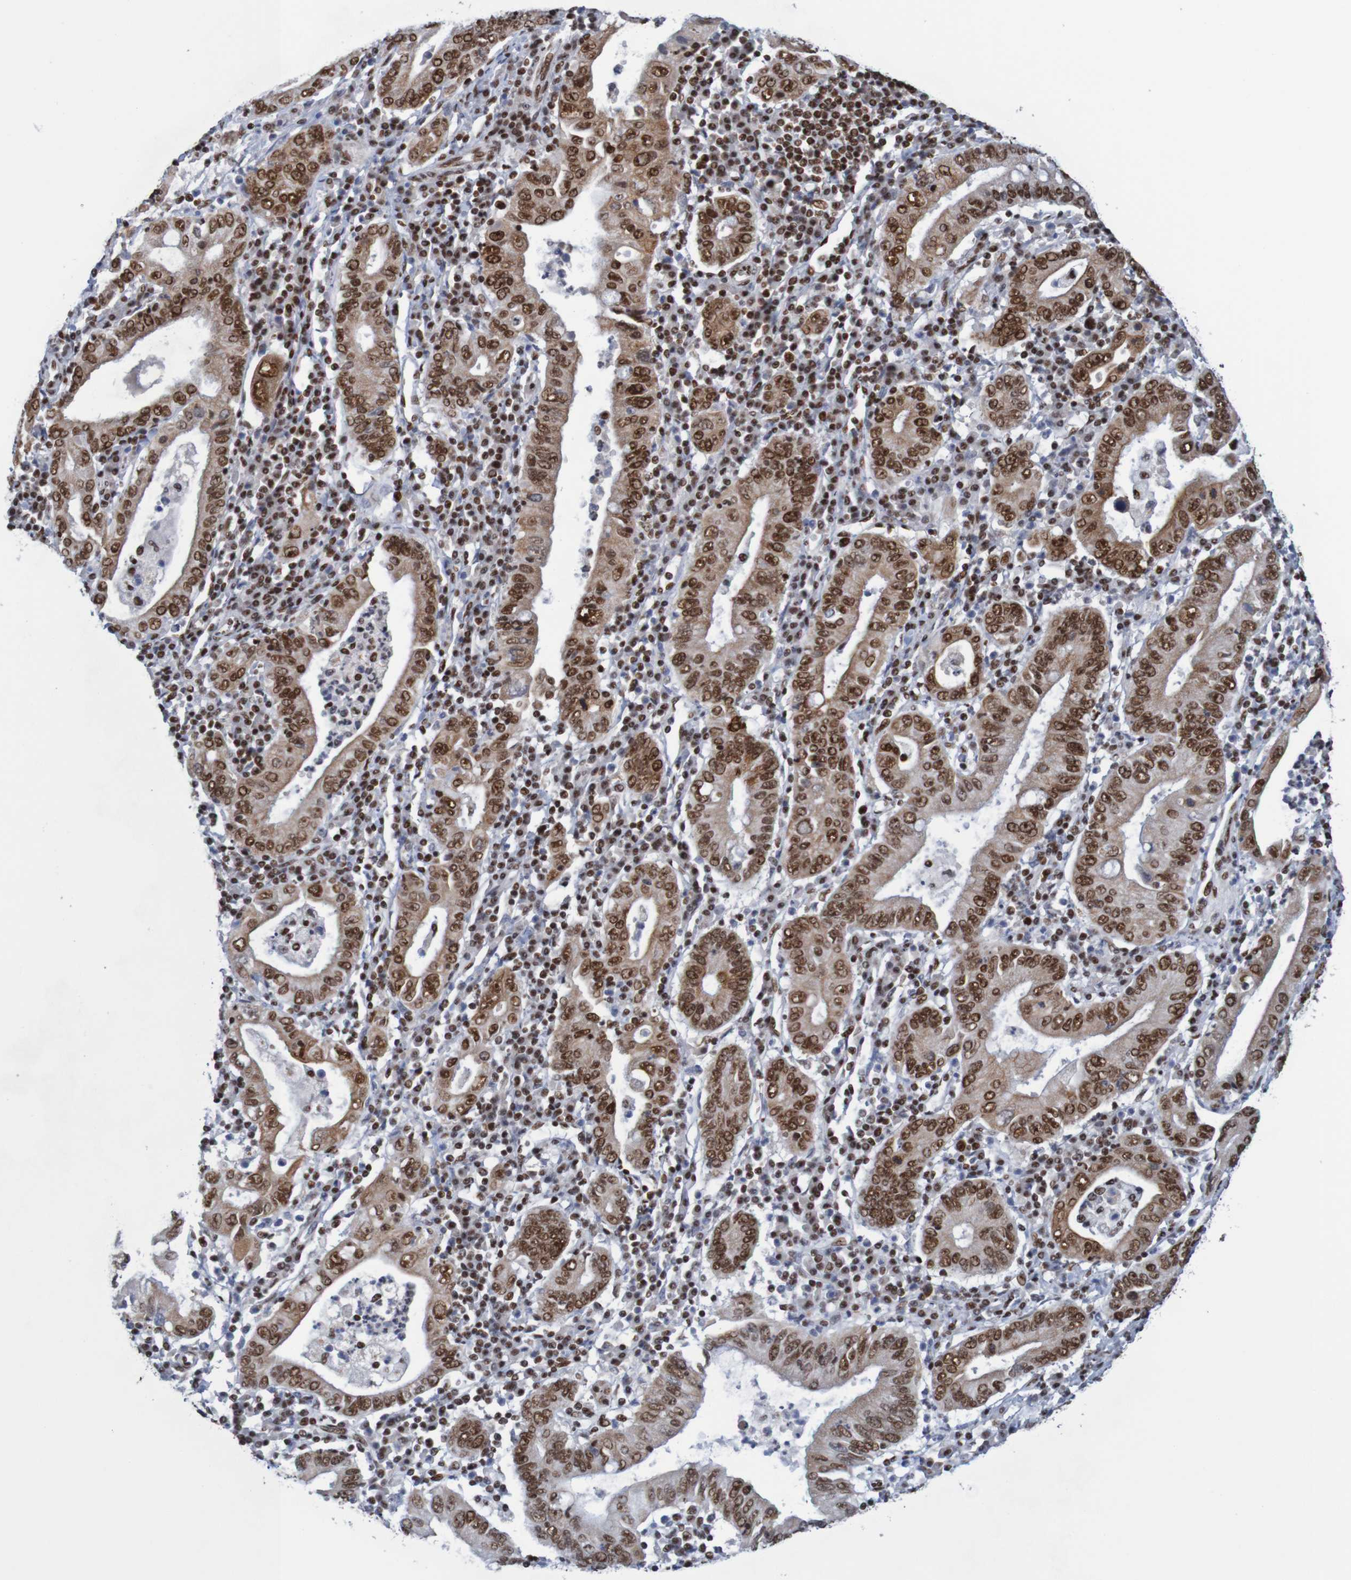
{"staining": {"intensity": "strong", "quantity": ">75%", "location": "nuclear"}, "tissue": "stomach cancer", "cell_type": "Tumor cells", "image_type": "cancer", "snomed": [{"axis": "morphology", "description": "Normal tissue, NOS"}, {"axis": "morphology", "description": "Adenocarcinoma, NOS"}, {"axis": "topography", "description": "Esophagus"}, {"axis": "topography", "description": "Stomach, upper"}, {"axis": "topography", "description": "Peripheral nerve tissue"}], "caption": "Human adenocarcinoma (stomach) stained with a brown dye demonstrates strong nuclear positive positivity in about >75% of tumor cells.", "gene": "THRAP3", "patient": {"sex": "male", "age": 62}}